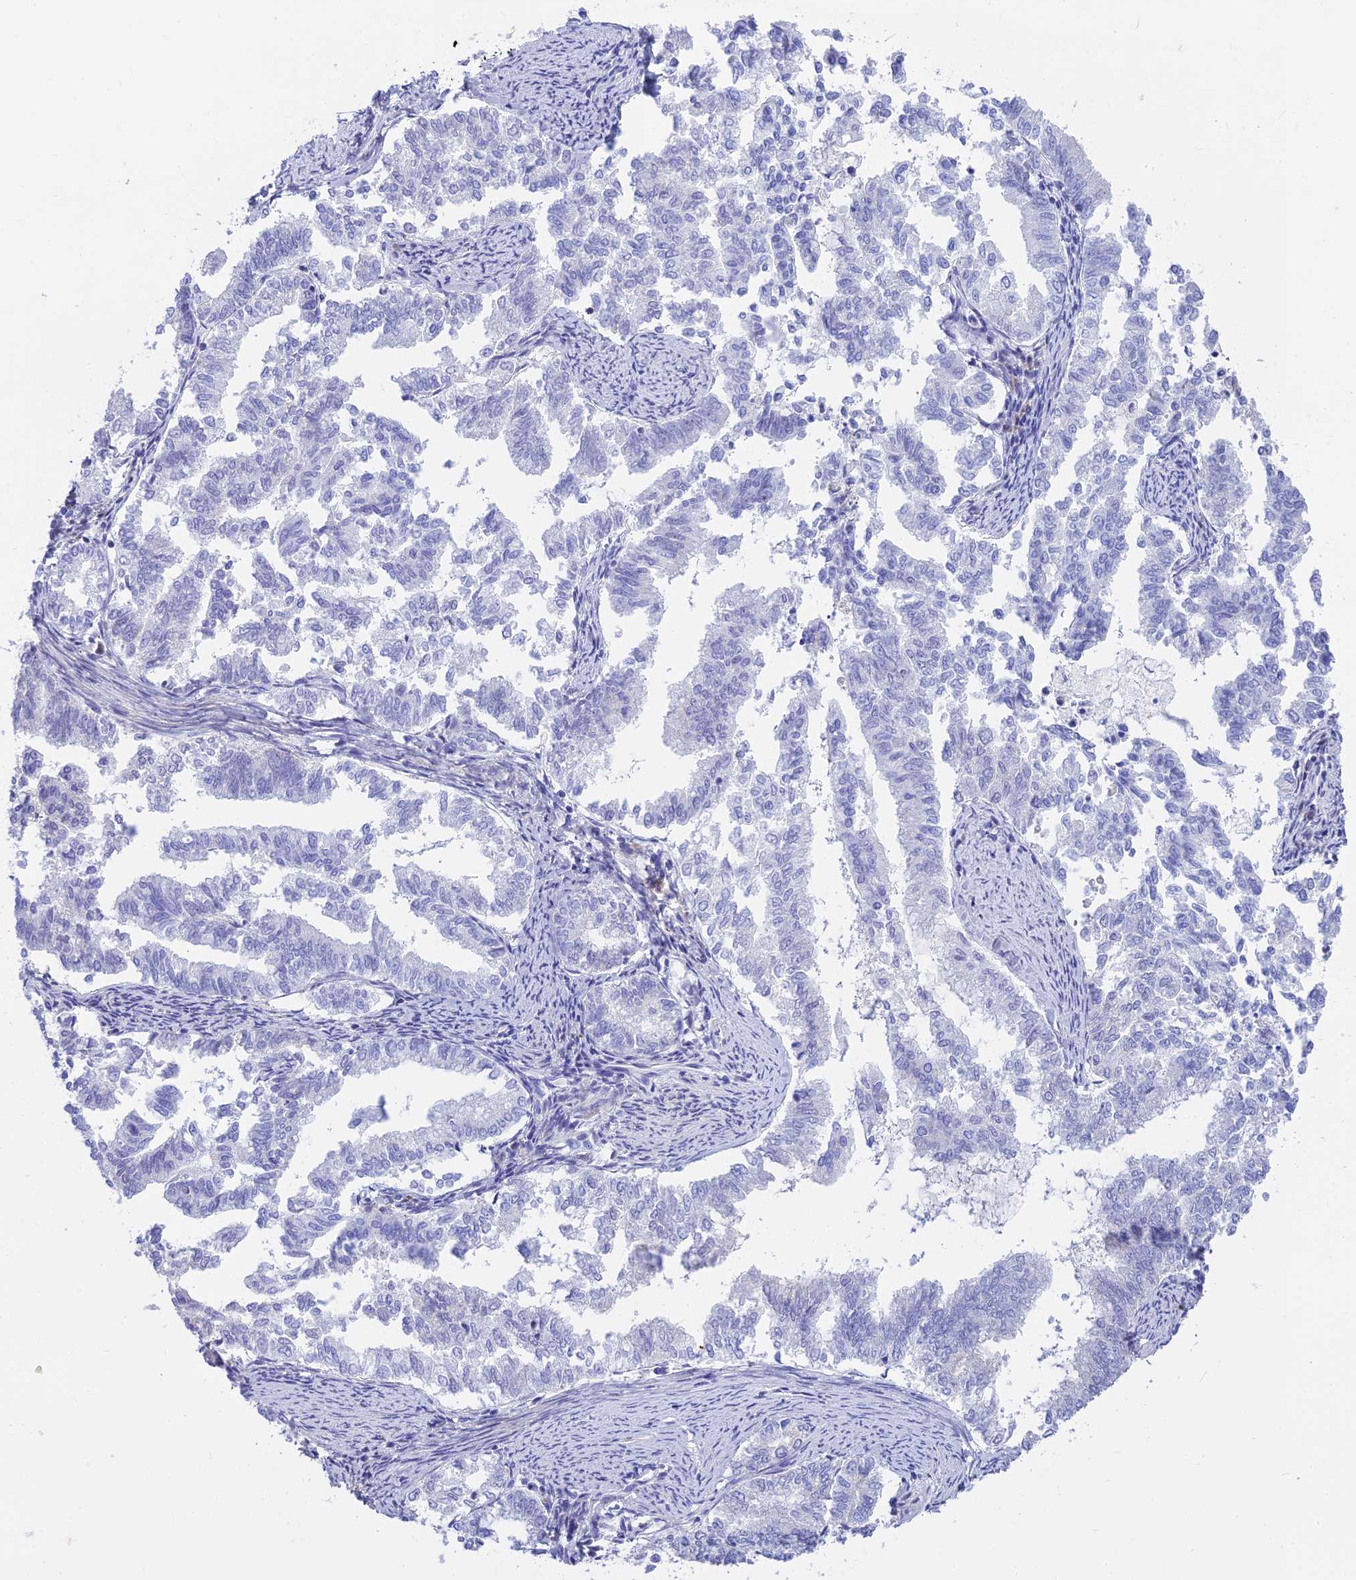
{"staining": {"intensity": "negative", "quantity": "none", "location": "none"}, "tissue": "endometrial cancer", "cell_type": "Tumor cells", "image_type": "cancer", "snomed": [{"axis": "morphology", "description": "Adenocarcinoma, NOS"}, {"axis": "topography", "description": "Endometrium"}], "caption": "DAB immunohistochemical staining of endometrial adenocarcinoma displays no significant staining in tumor cells.", "gene": "MBD3L1", "patient": {"sex": "female", "age": 79}}